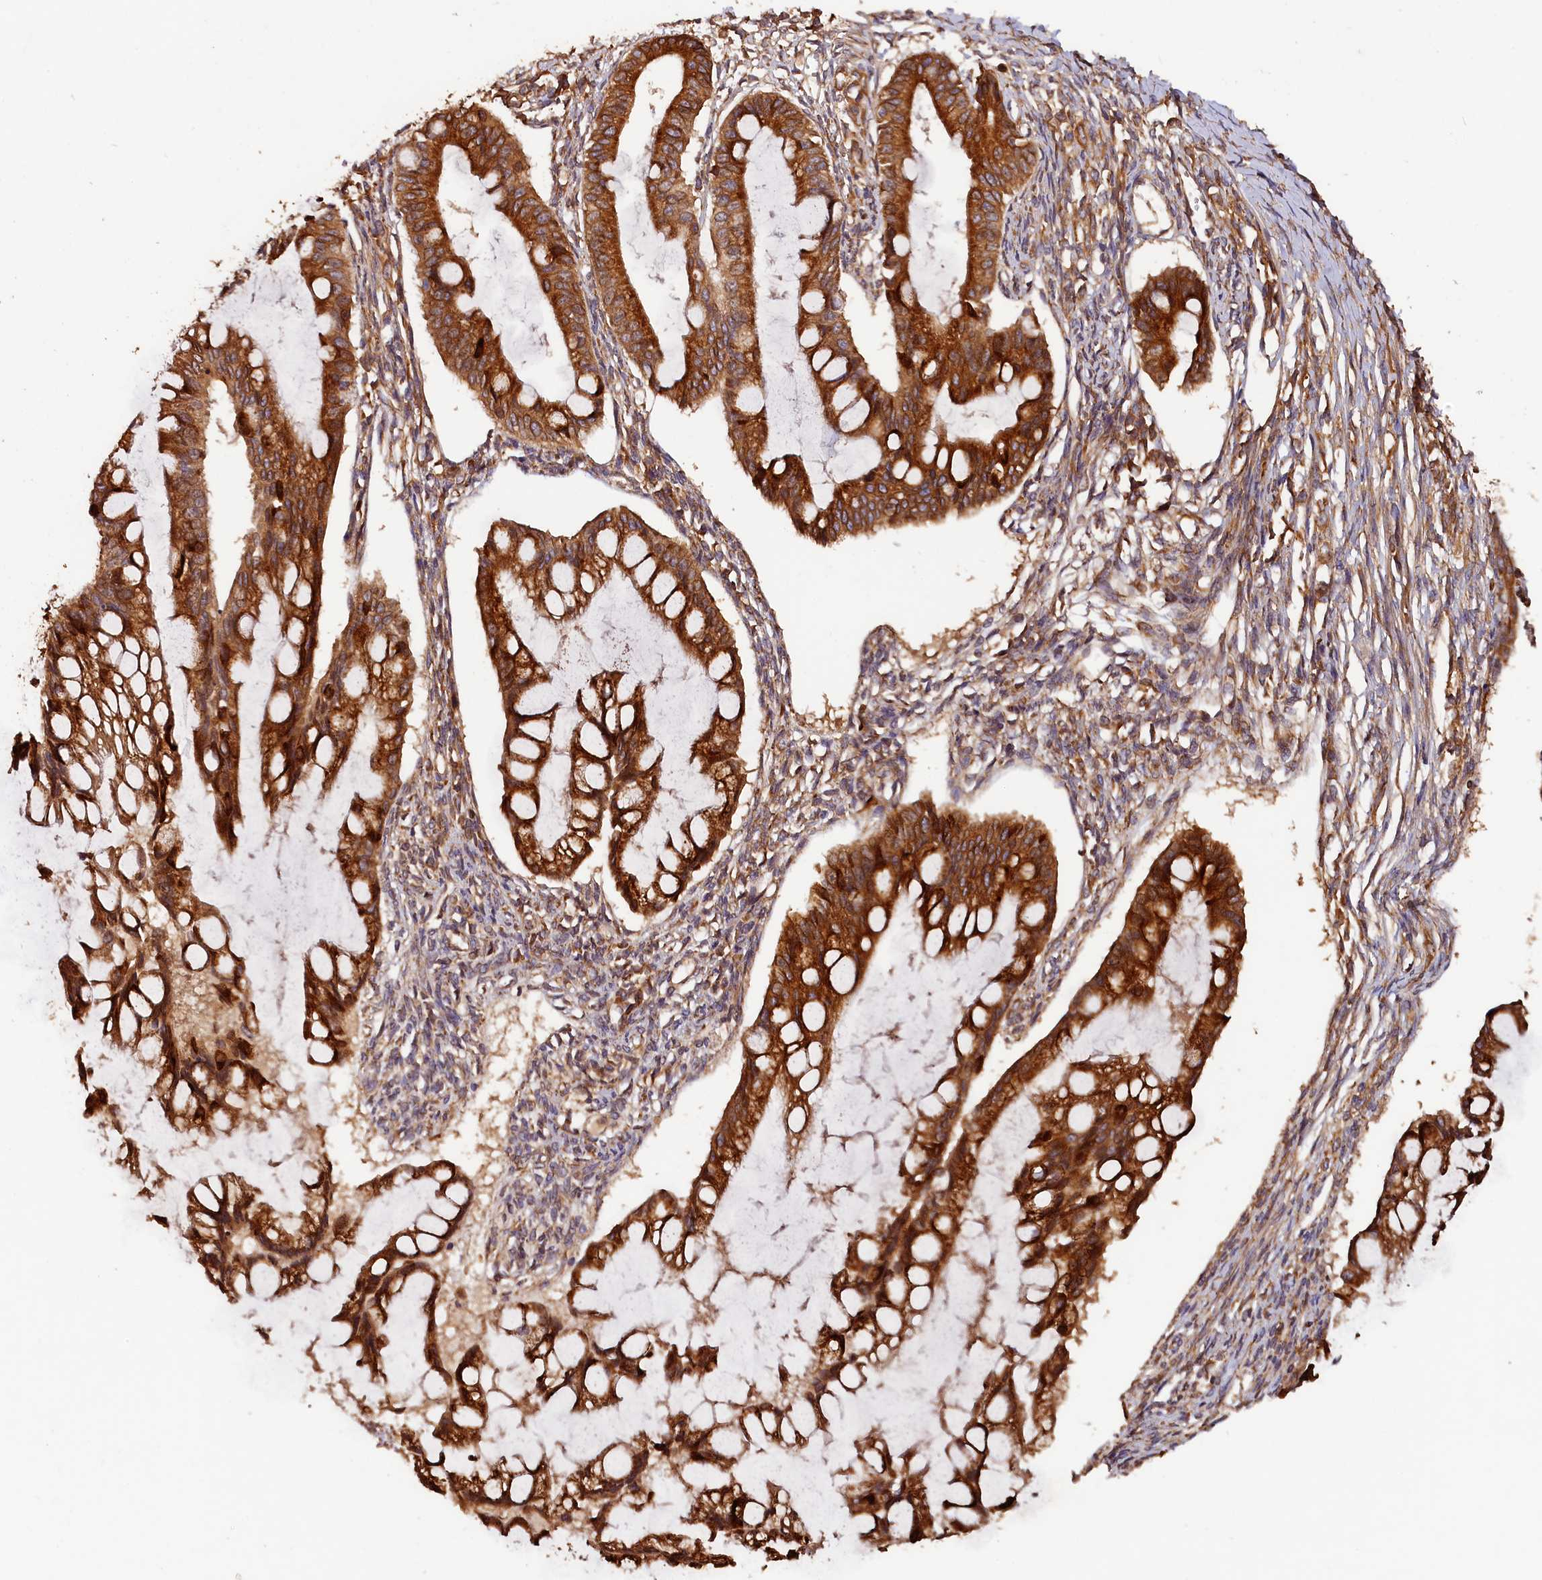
{"staining": {"intensity": "strong", "quantity": ">75%", "location": "cytoplasmic/membranous"}, "tissue": "ovarian cancer", "cell_type": "Tumor cells", "image_type": "cancer", "snomed": [{"axis": "morphology", "description": "Cystadenocarcinoma, mucinous, NOS"}, {"axis": "topography", "description": "Ovary"}], "caption": "Tumor cells reveal high levels of strong cytoplasmic/membranous positivity in about >75% of cells in mucinous cystadenocarcinoma (ovarian).", "gene": "HMOX2", "patient": {"sex": "female", "age": 73}}